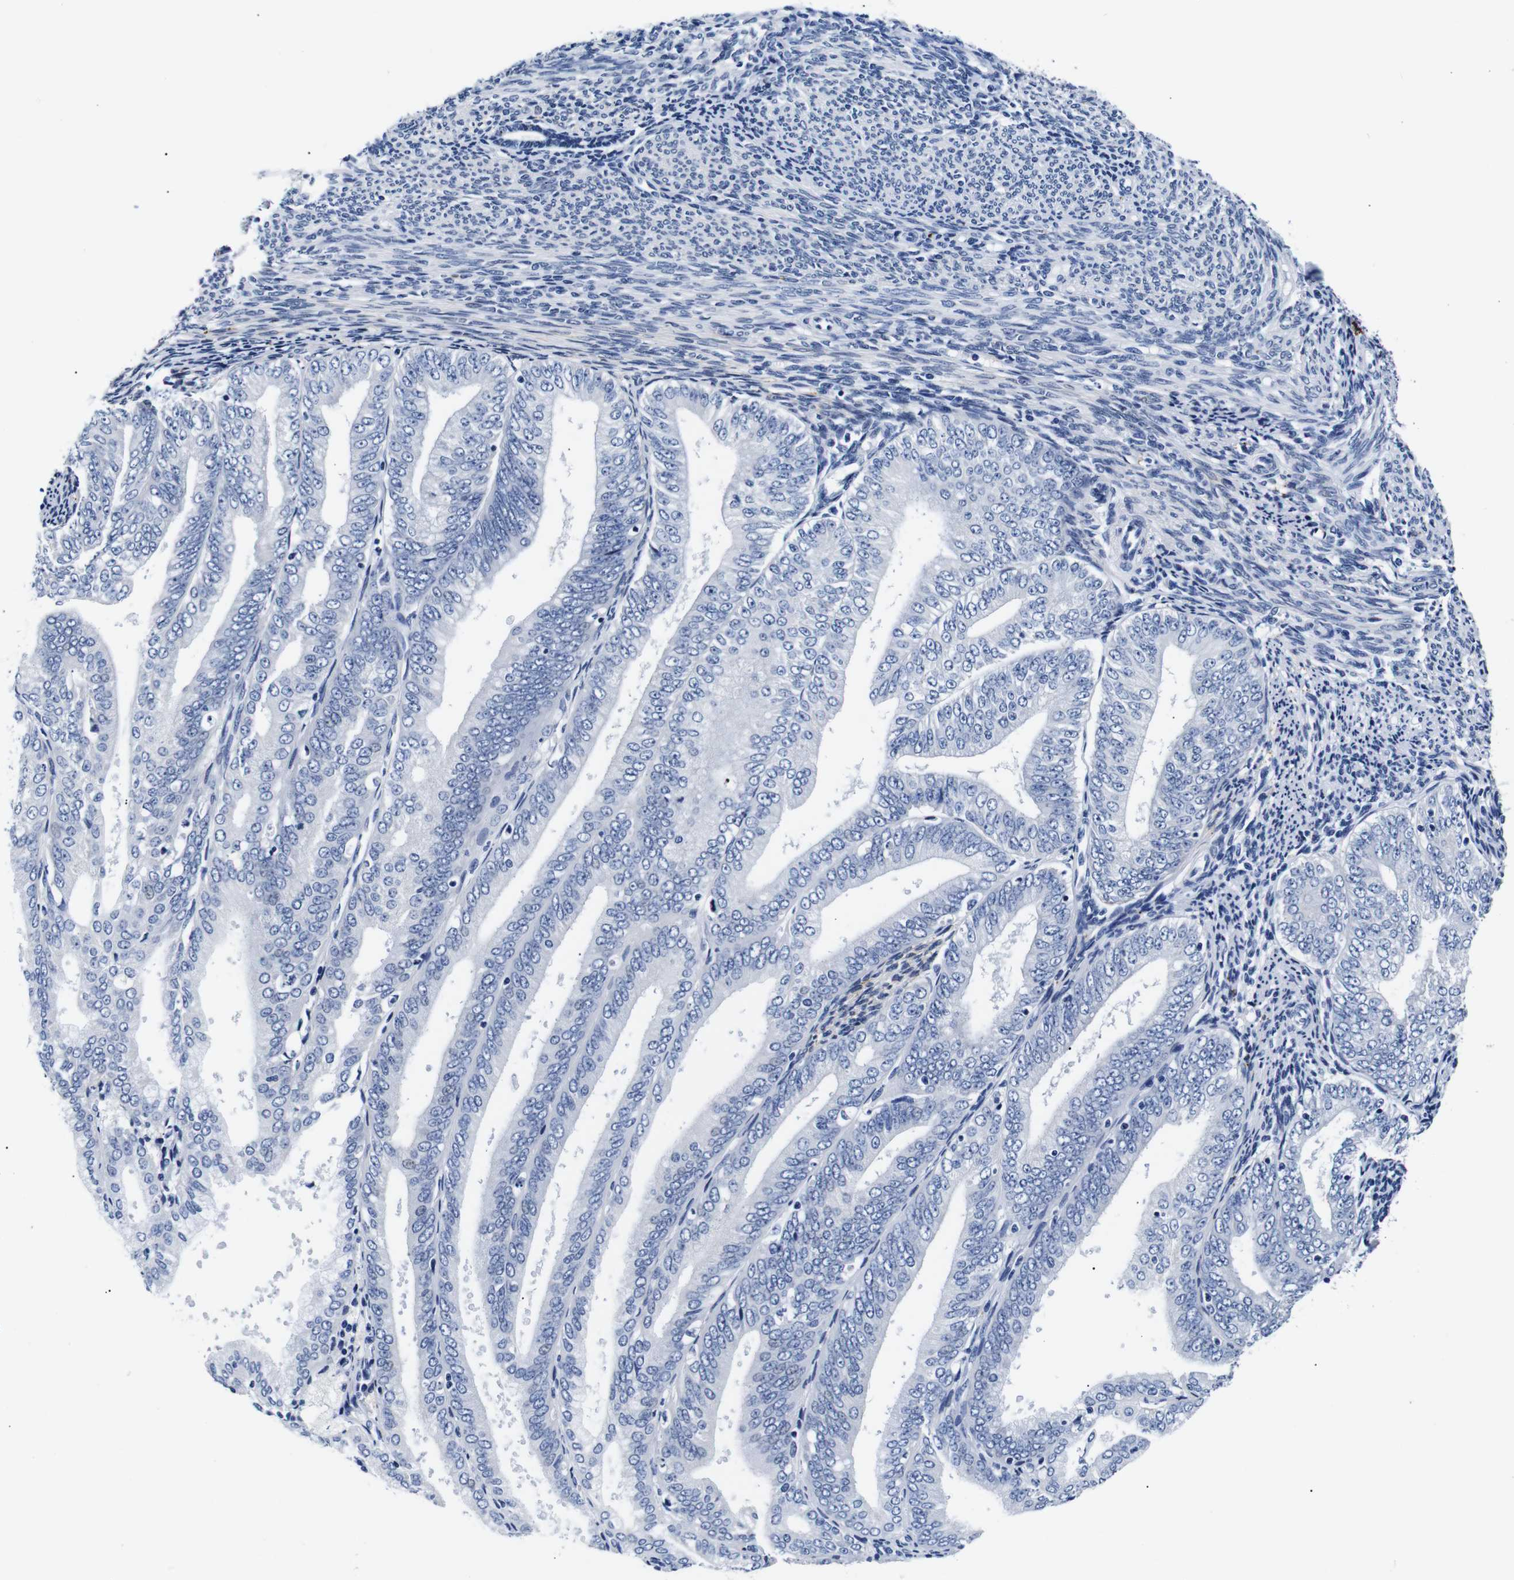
{"staining": {"intensity": "negative", "quantity": "none", "location": "none"}, "tissue": "endometrial cancer", "cell_type": "Tumor cells", "image_type": "cancer", "snomed": [{"axis": "morphology", "description": "Adenocarcinoma, NOS"}, {"axis": "topography", "description": "Endometrium"}], "caption": "Immunohistochemistry micrograph of human adenocarcinoma (endometrial) stained for a protein (brown), which exhibits no positivity in tumor cells. The staining was performed using DAB (3,3'-diaminobenzidine) to visualize the protein expression in brown, while the nuclei were stained in blue with hematoxylin (Magnification: 20x).", "gene": "GAP43", "patient": {"sex": "female", "age": 63}}